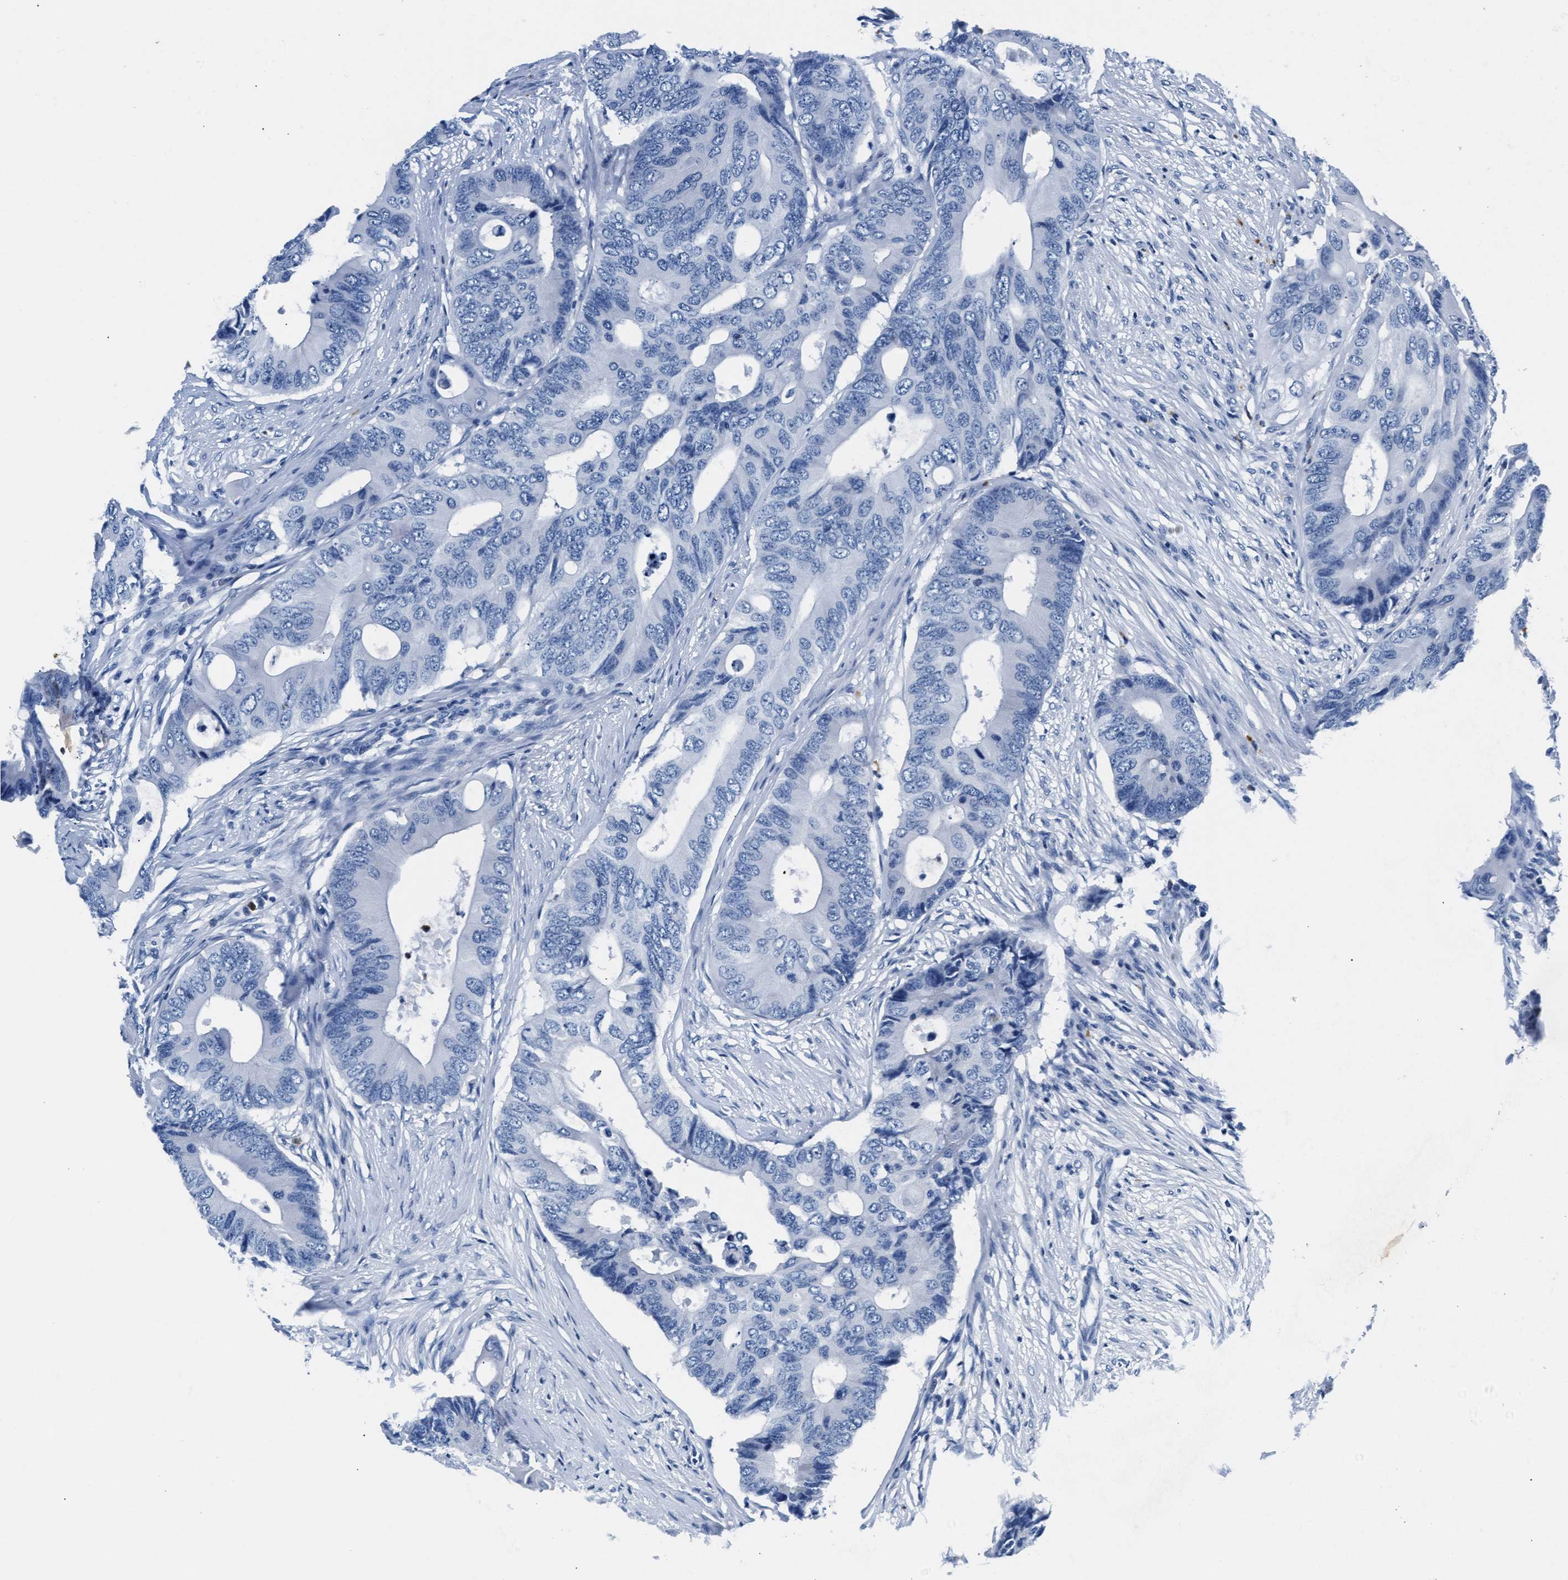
{"staining": {"intensity": "negative", "quantity": "none", "location": "none"}, "tissue": "colorectal cancer", "cell_type": "Tumor cells", "image_type": "cancer", "snomed": [{"axis": "morphology", "description": "Adenocarcinoma, NOS"}, {"axis": "topography", "description": "Colon"}], "caption": "This histopathology image is of colorectal cancer stained with immunohistochemistry to label a protein in brown with the nuclei are counter-stained blue. There is no expression in tumor cells. The staining is performed using DAB brown chromogen with nuclei counter-stained in using hematoxylin.", "gene": "MMP8", "patient": {"sex": "male", "age": 71}}